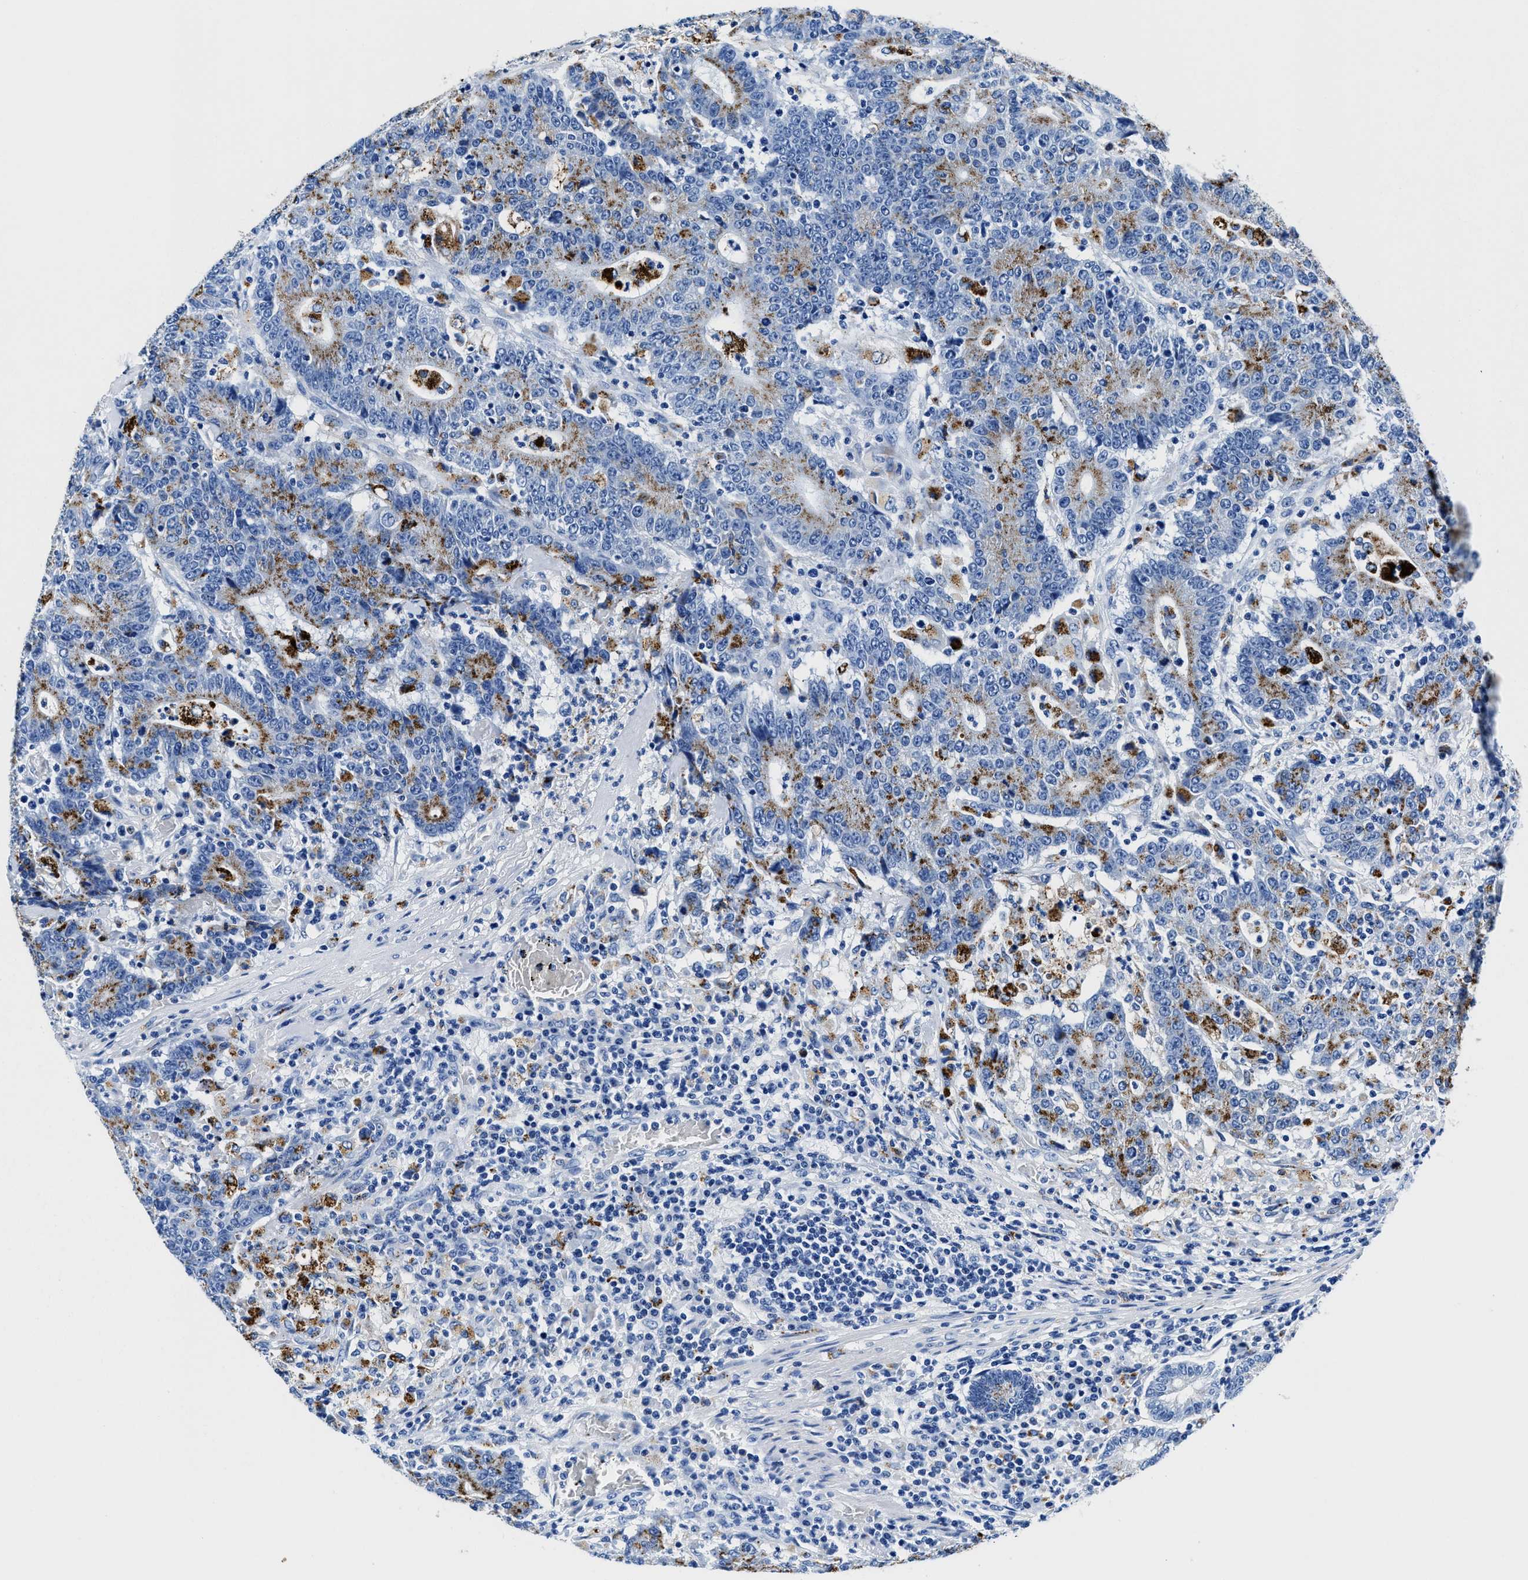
{"staining": {"intensity": "moderate", "quantity": "25%-75%", "location": "cytoplasmic/membranous"}, "tissue": "colorectal cancer", "cell_type": "Tumor cells", "image_type": "cancer", "snomed": [{"axis": "morphology", "description": "Normal tissue, NOS"}, {"axis": "morphology", "description": "Adenocarcinoma, NOS"}, {"axis": "topography", "description": "Colon"}], "caption": "IHC of colorectal adenocarcinoma reveals medium levels of moderate cytoplasmic/membranous positivity in about 25%-75% of tumor cells.", "gene": "OR14K1", "patient": {"sex": "female", "age": 75}}